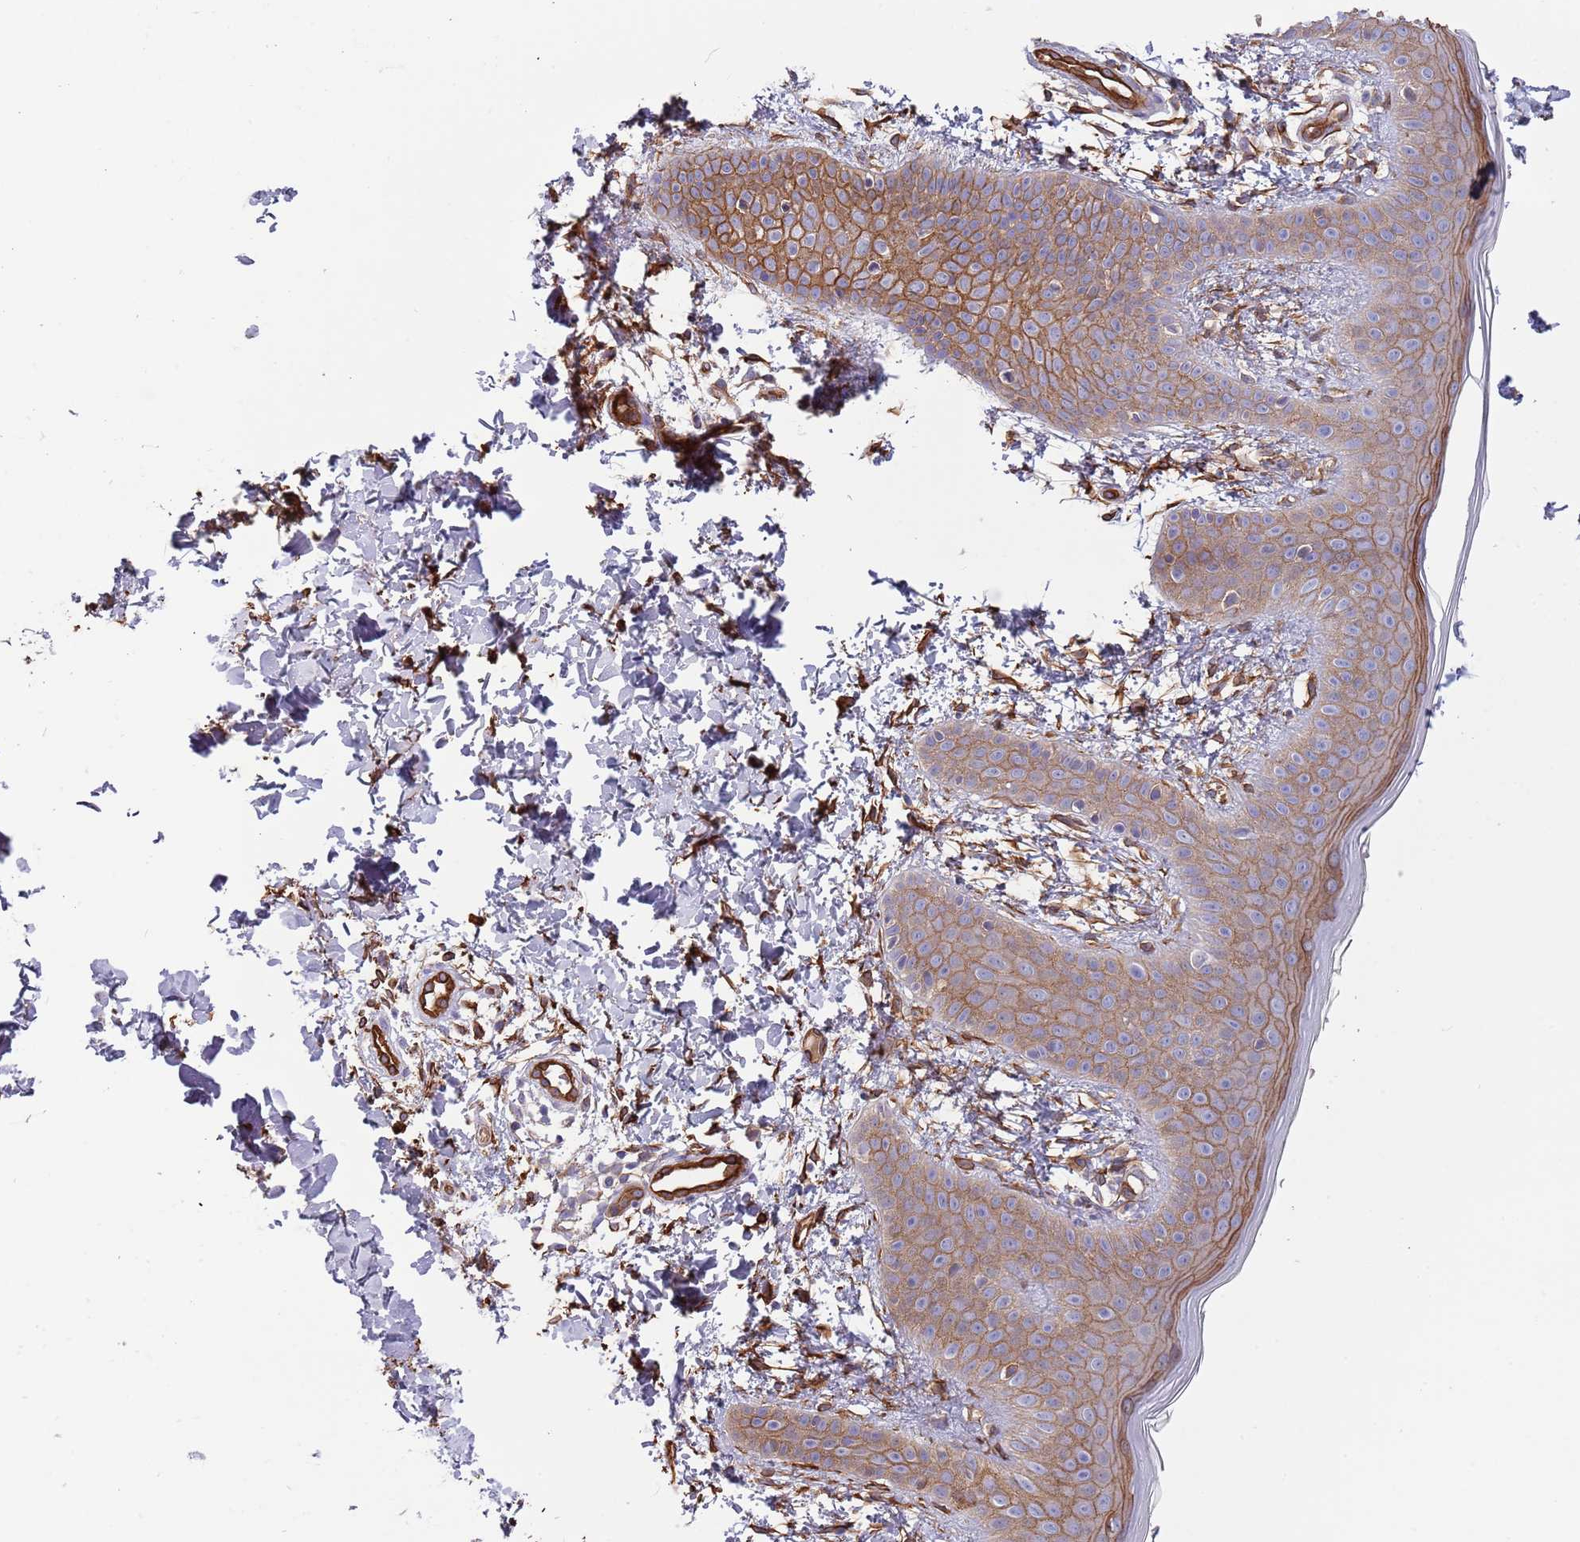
{"staining": {"intensity": "strong", "quantity": ">75%", "location": "cytoplasmic/membranous"}, "tissue": "skin", "cell_type": "Fibroblasts", "image_type": "normal", "snomed": [{"axis": "morphology", "description": "Normal tissue, NOS"}, {"axis": "topography", "description": "Skin"}], "caption": "Immunohistochemical staining of normal skin shows >75% levels of strong cytoplasmic/membranous protein staining in approximately >75% of fibroblasts.", "gene": "GSDMD", "patient": {"sex": "male", "age": 36}}